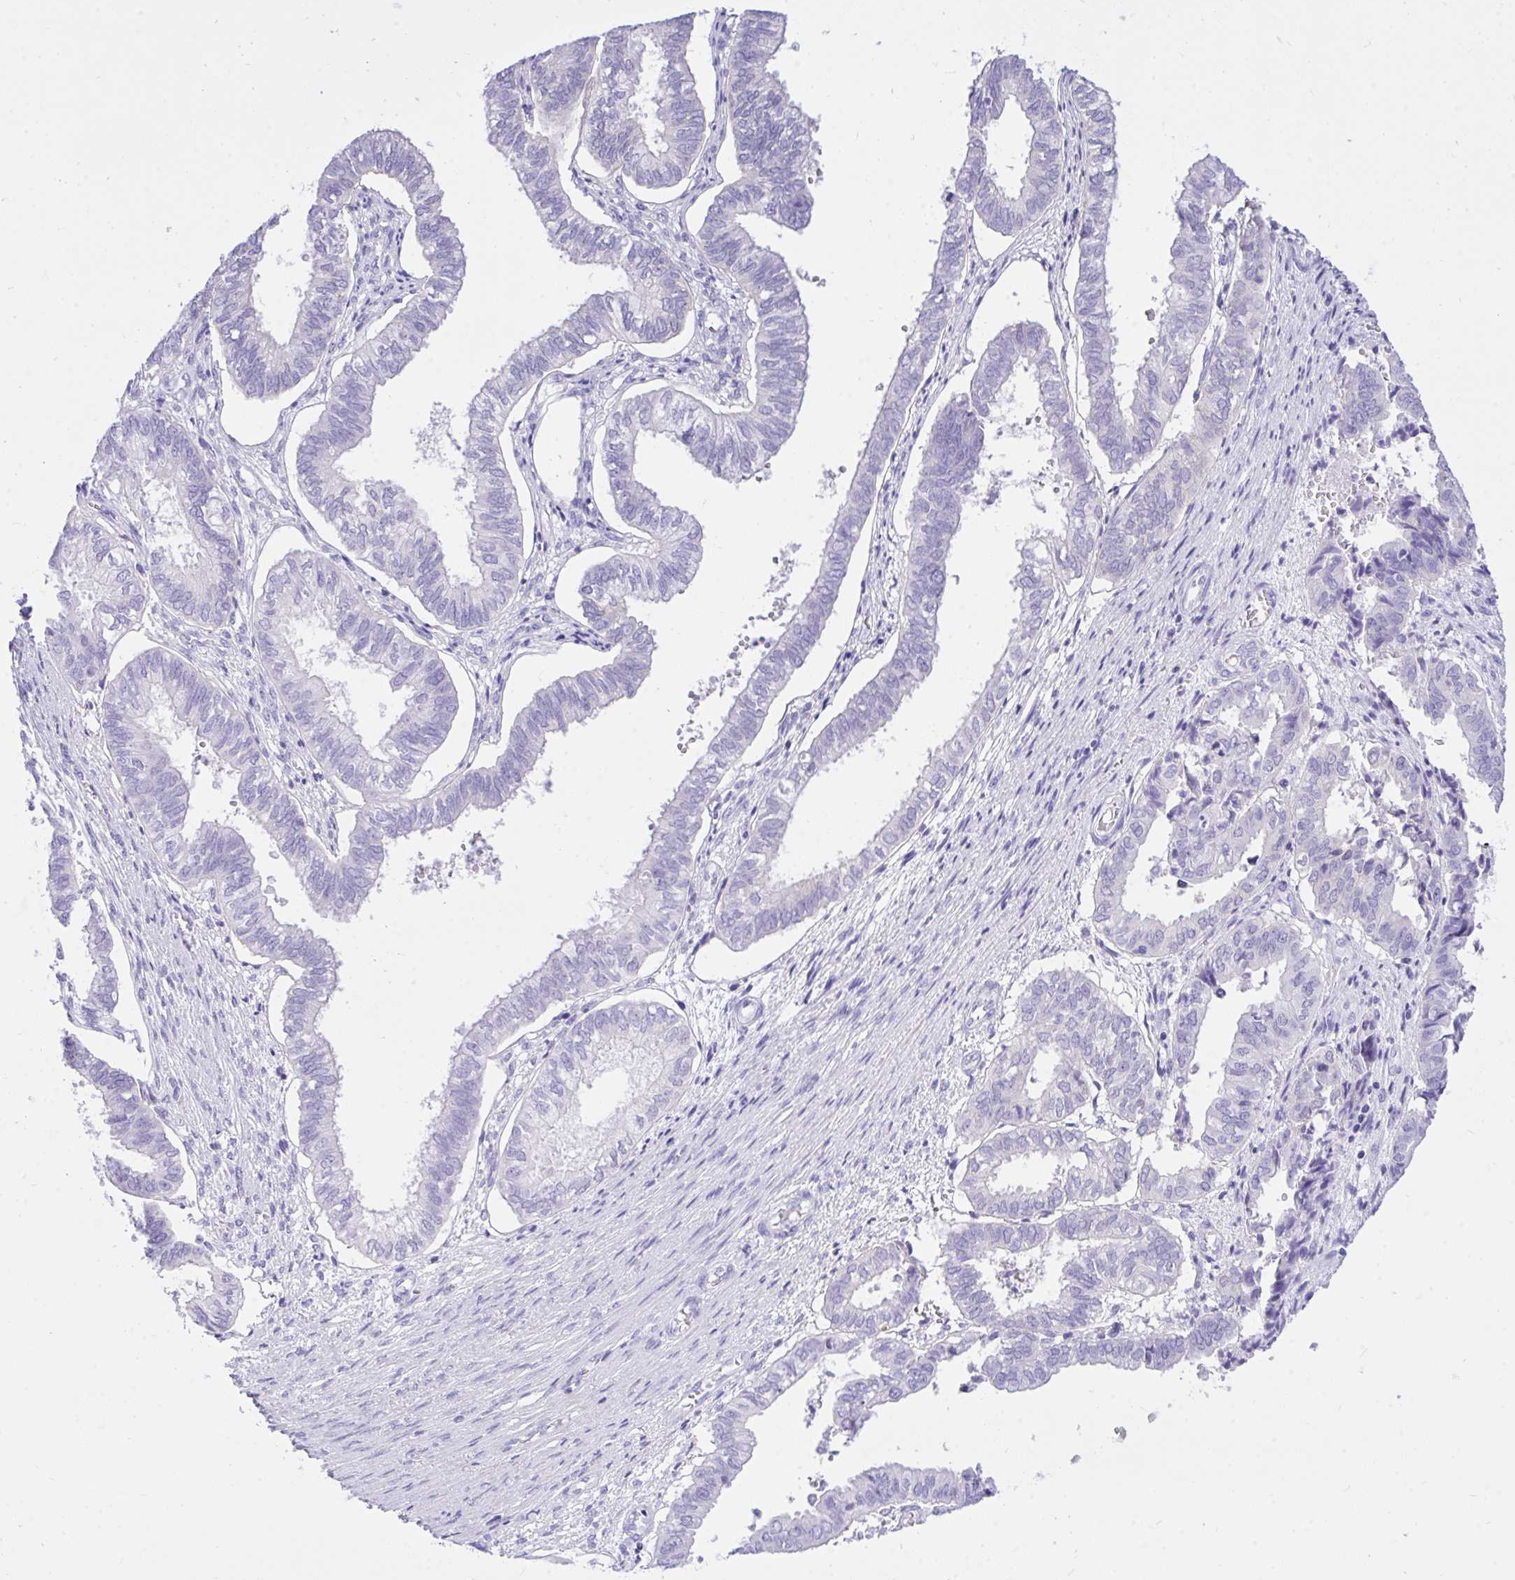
{"staining": {"intensity": "negative", "quantity": "none", "location": "none"}, "tissue": "ovarian cancer", "cell_type": "Tumor cells", "image_type": "cancer", "snomed": [{"axis": "morphology", "description": "Carcinoma, endometroid"}, {"axis": "topography", "description": "Ovary"}], "caption": "Photomicrograph shows no significant protein positivity in tumor cells of ovarian cancer.", "gene": "TLN2", "patient": {"sex": "female", "age": 64}}